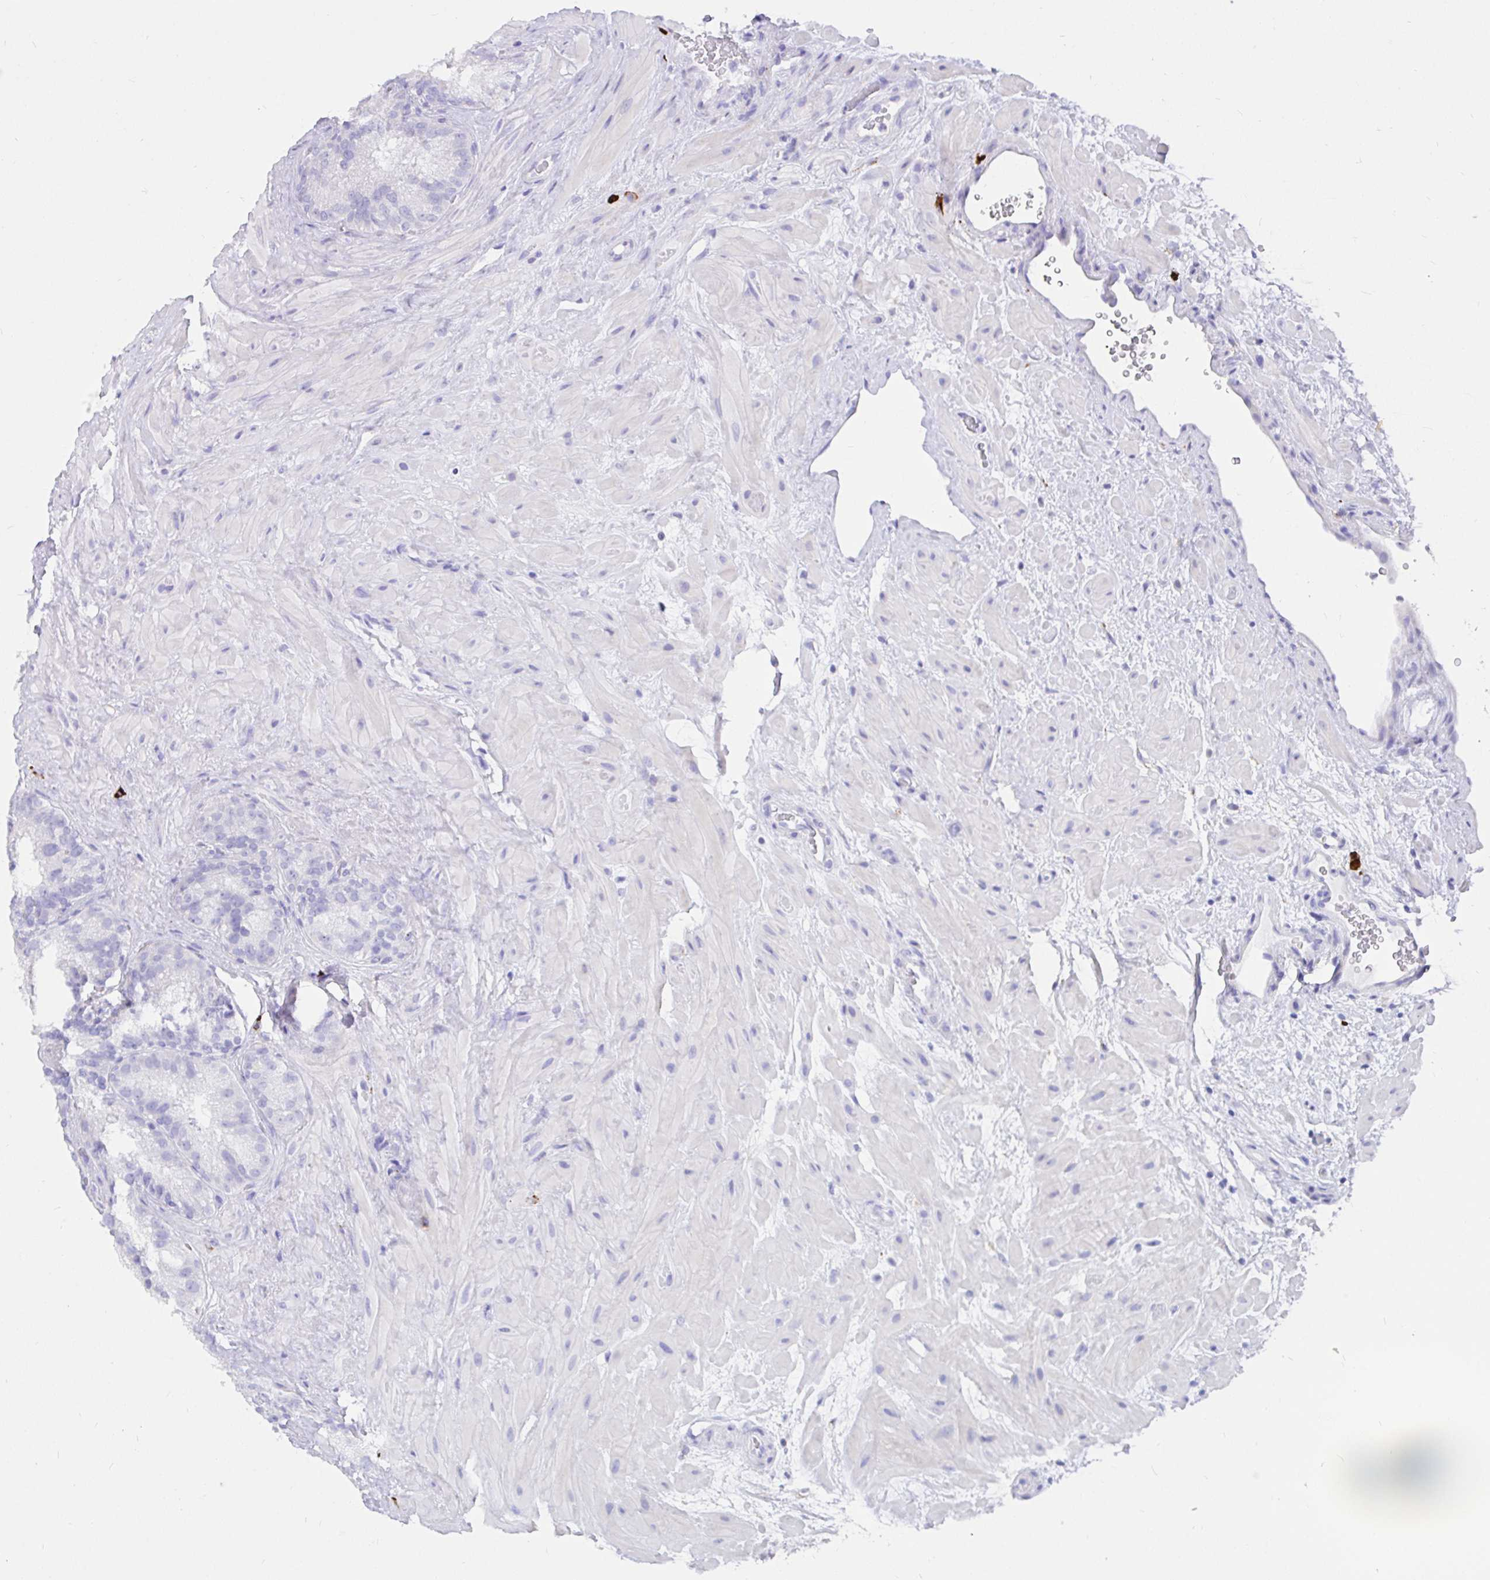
{"staining": {"intensity": "negative", "quantity": "none", "location": "none"}, "tissue": "seminal vesicle", "cell_type": "Glandular cells", "image_type": "normal", "snomed": [{"axis": "morphology", "description": "Normal tissue, NOS"}, {"axis": "topography", "description": "Seminal veicle"}], "caption": "Immunohistochemistry of unremarkable human seminal vesicle demonstrates no positivity in glandular cells.", "gene": "CCDC62", "patient": {"sex": "male", "age": 60}}